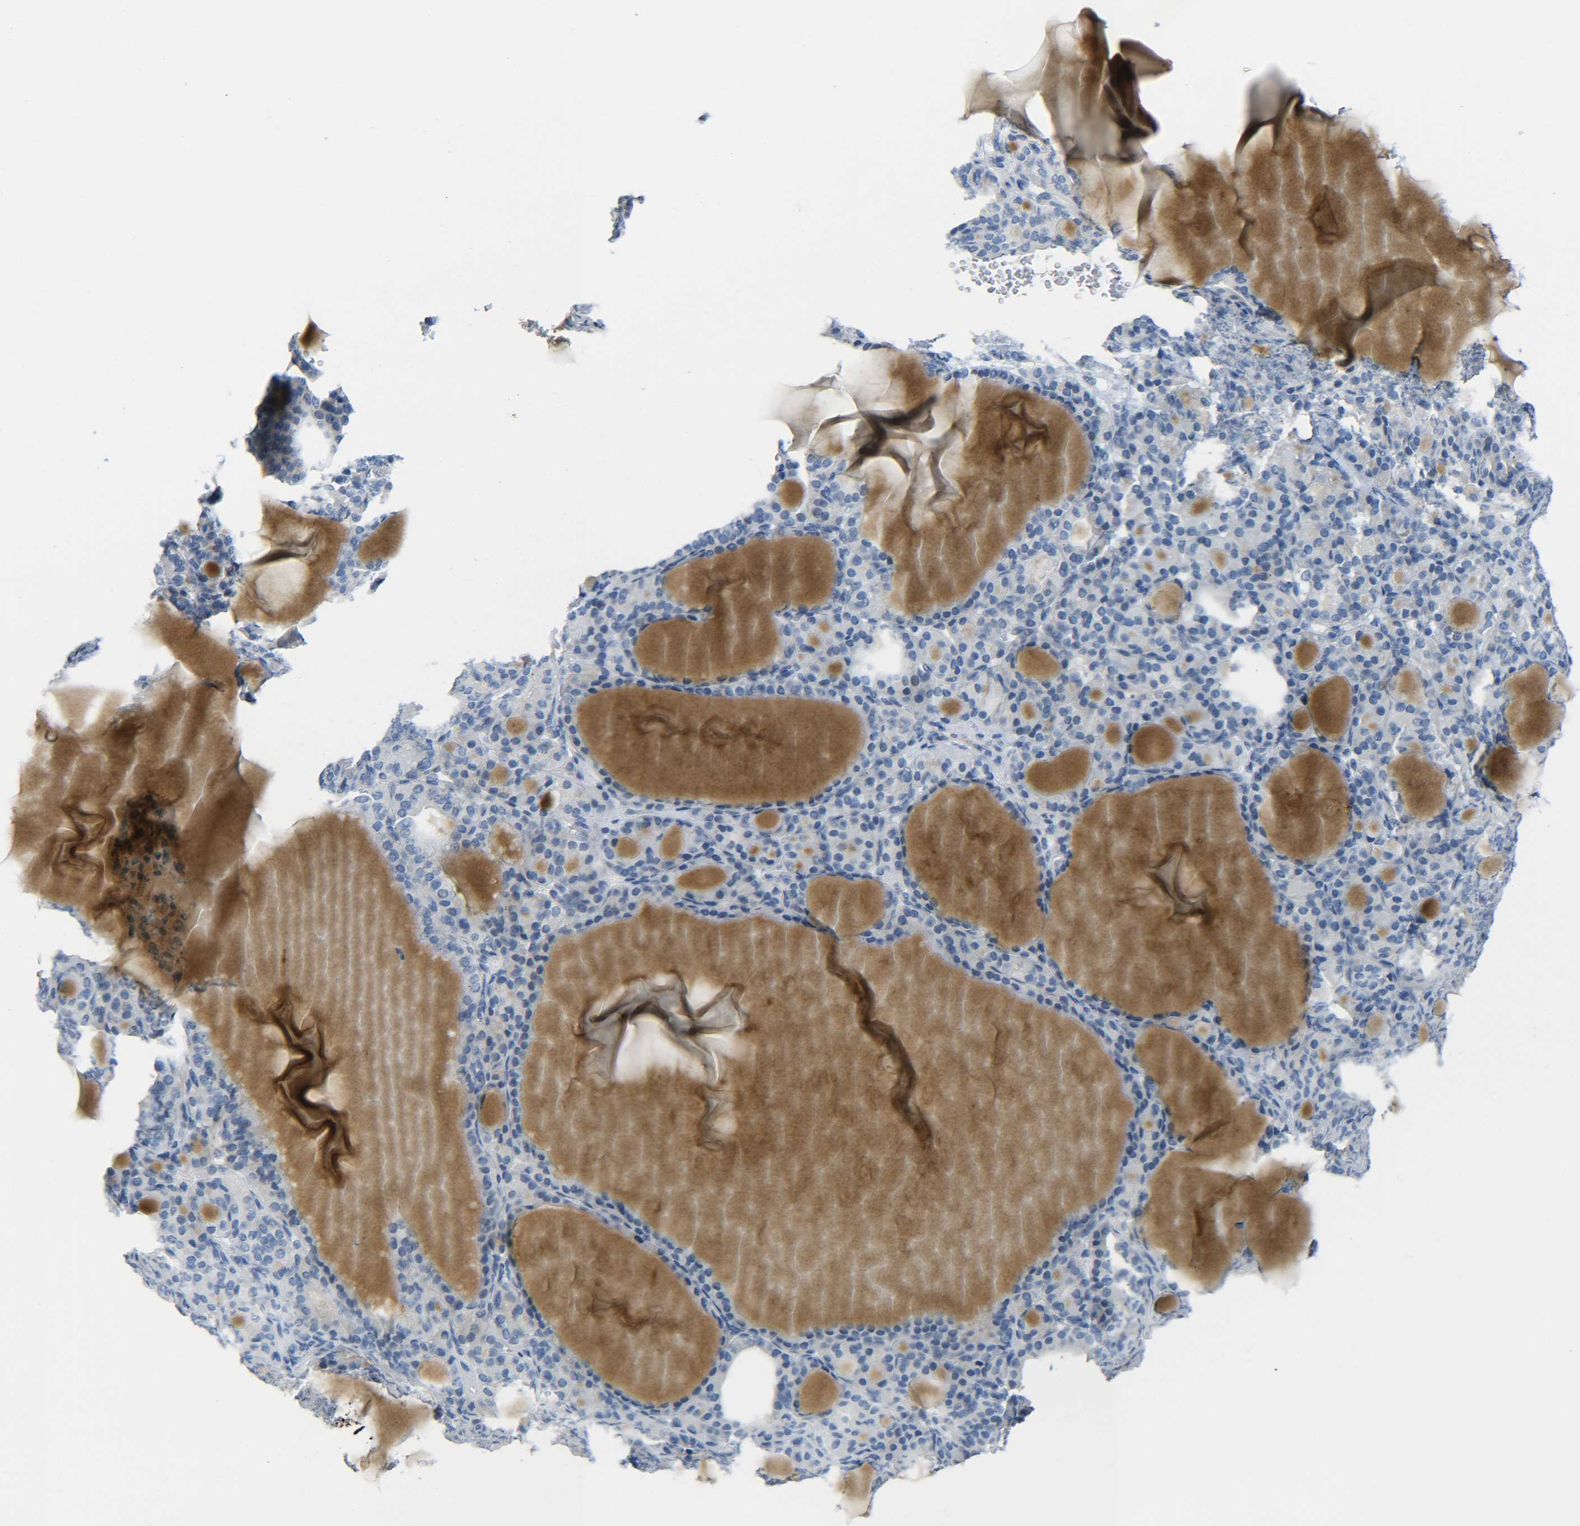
{"staining": {"intensity": "negative", "quantity": "none", "location": "none"}, "tissue": "thyroid gland", "cell_type": "Glandular cells", "image_type": "normal", "snomed": [{"axis": "morphology", "description": "Normal tissue, NOS"}, {"axis": "topography", "description": "Thyroid gland"}], "caption": "The IHC micrograph has no significant staining in glandular cells of thyroid gland.", "gene": "C15orf48", "patient": {"sex": "female", "age": 28}}